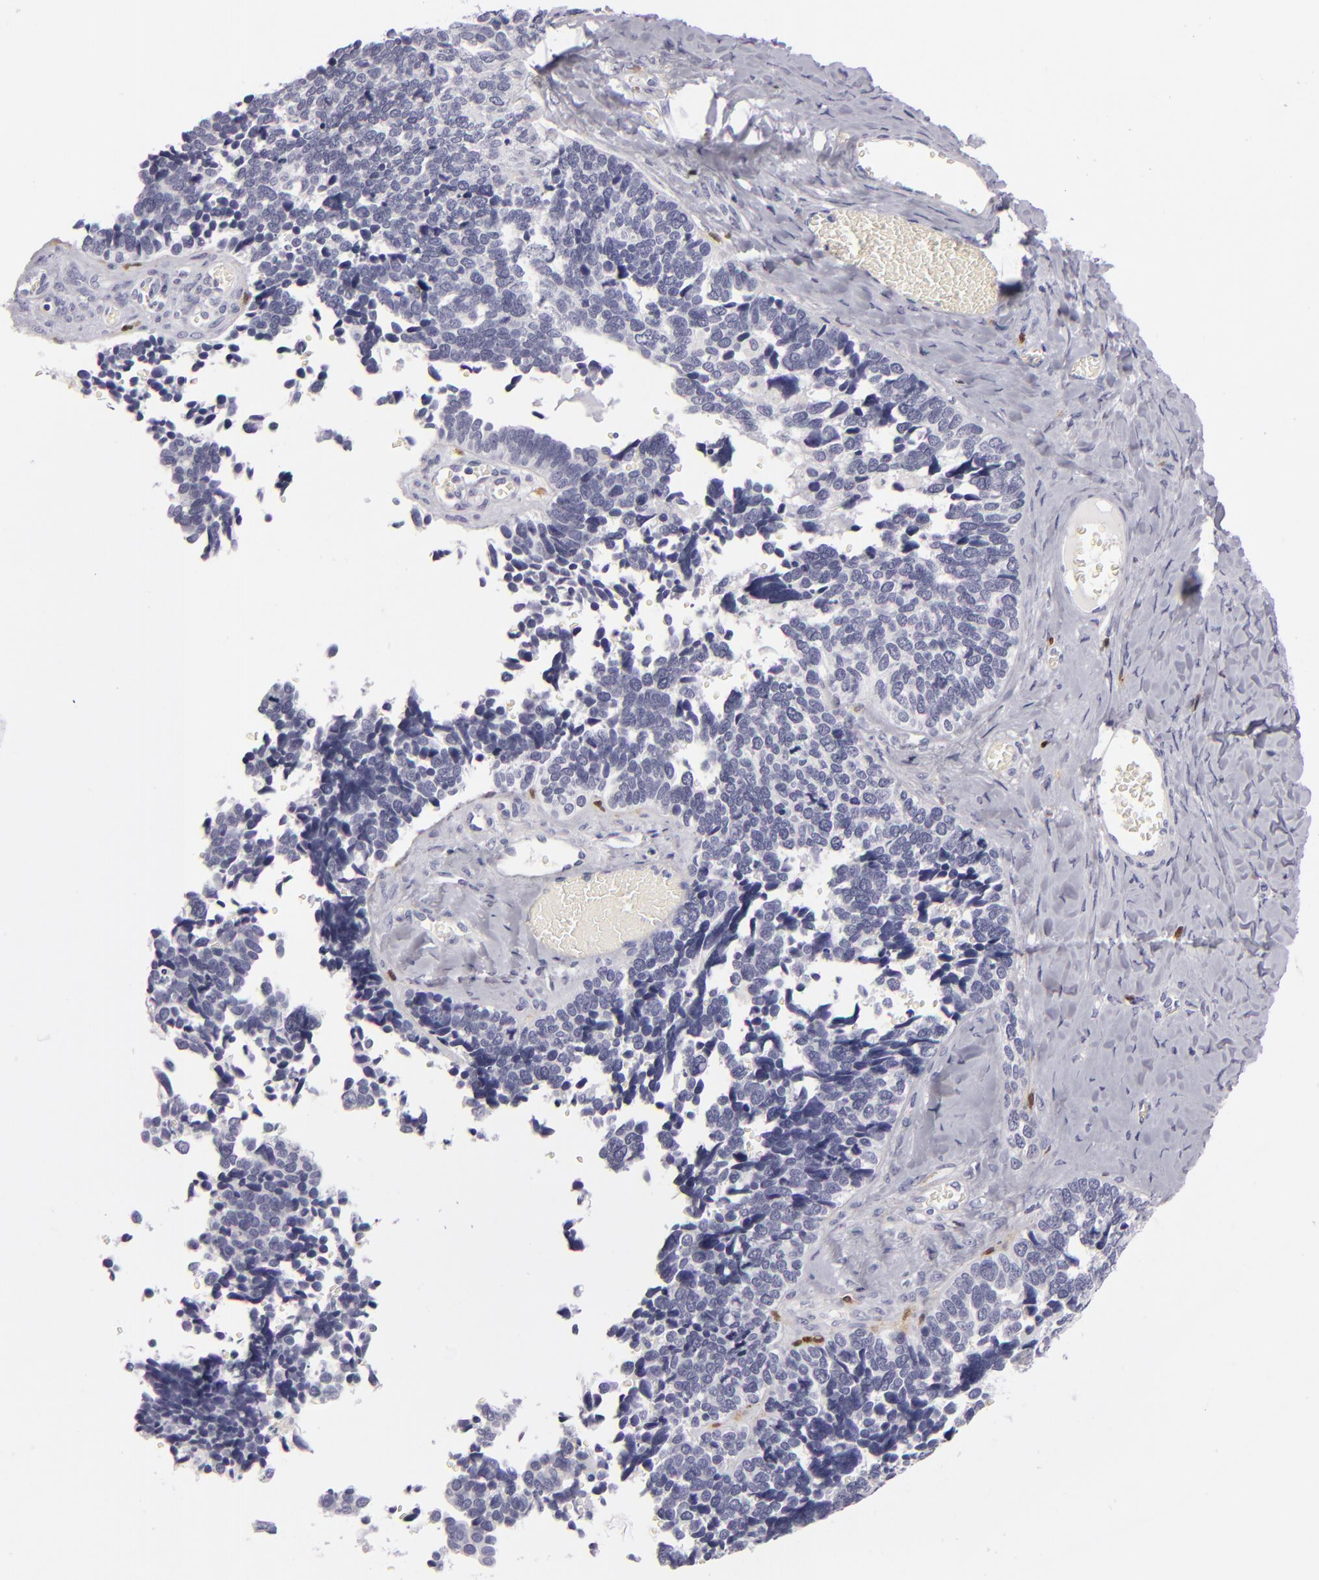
{"staining": {"intensity": "negative", "quantity": "none", "location": "none"}, "tissue": "ovarian cancer", "cell_type": "Tumor cells", "image_type": "cancer", "snomed": [{"axis": "morphology", "description": "Cystadenocarcinoma, serous, NOS"}, {"axis": "topography", "description": "Ovary"}], "caption": "Immunohistochemistry image of neoplastic tissue: ovarian cancer stained with DAB displays no significant protein expression in tumor cells.", "gene": "F13A1", "patient": {"sex": "female", "age": 77}}